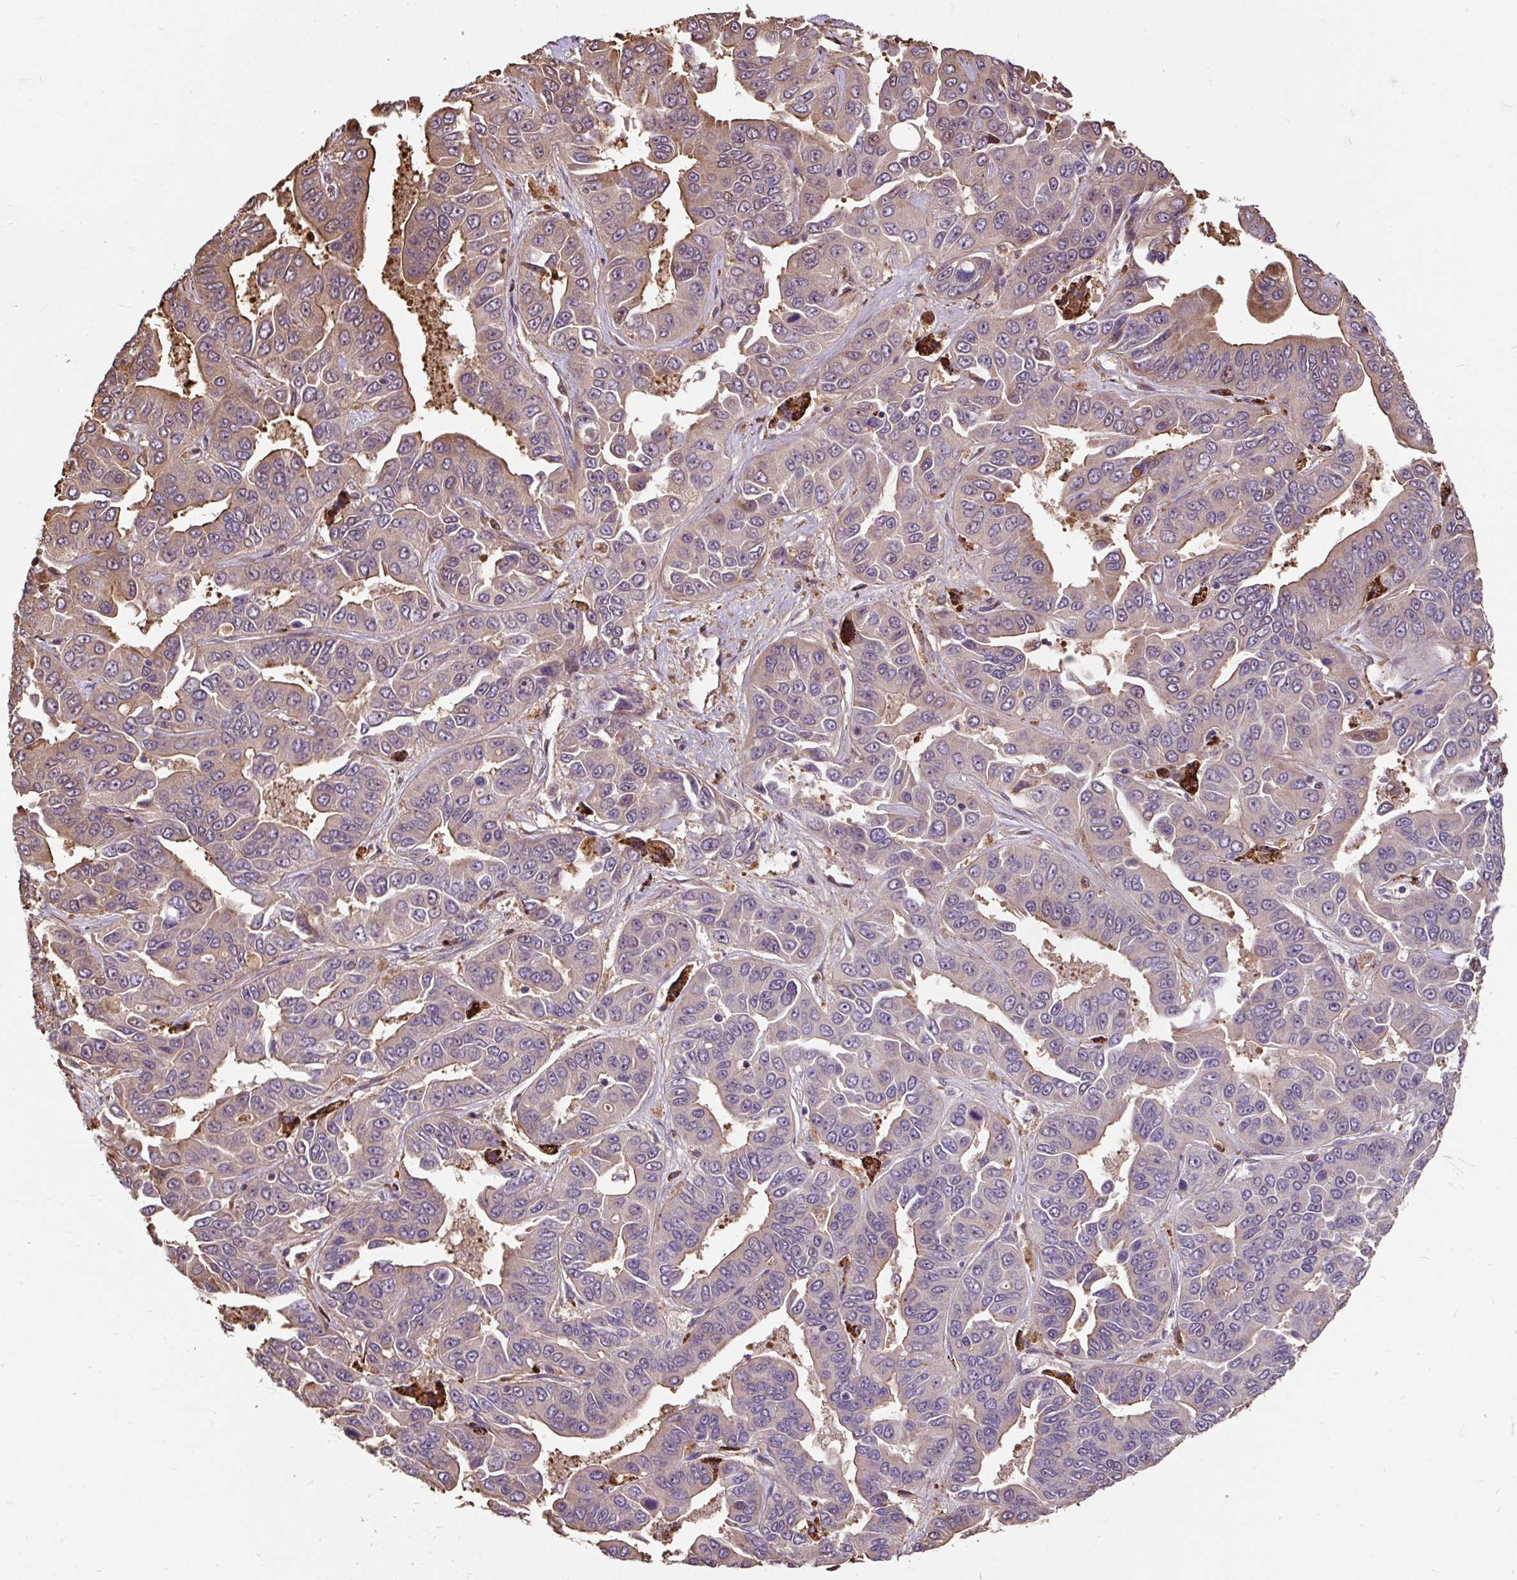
{"staining": {"intensity": "weak", "quantity": "<25%", "location": "cytoplasmic/membranous"}, "tissue": "liver cancer", "cell_type": "Tumor cells", "image_type": "cancer", "snomed": [{"axis": "morphology", "description": "Cholangiocarcinoma"}, {"axis": "topography", "description": "Liver"}], "caption": "IHC of human liver cancer (cholangiocarcinoma) shows no positivity in tumor cells.", "gene": "PUS7L", "patient": {"sex": "female", "age": 52}}